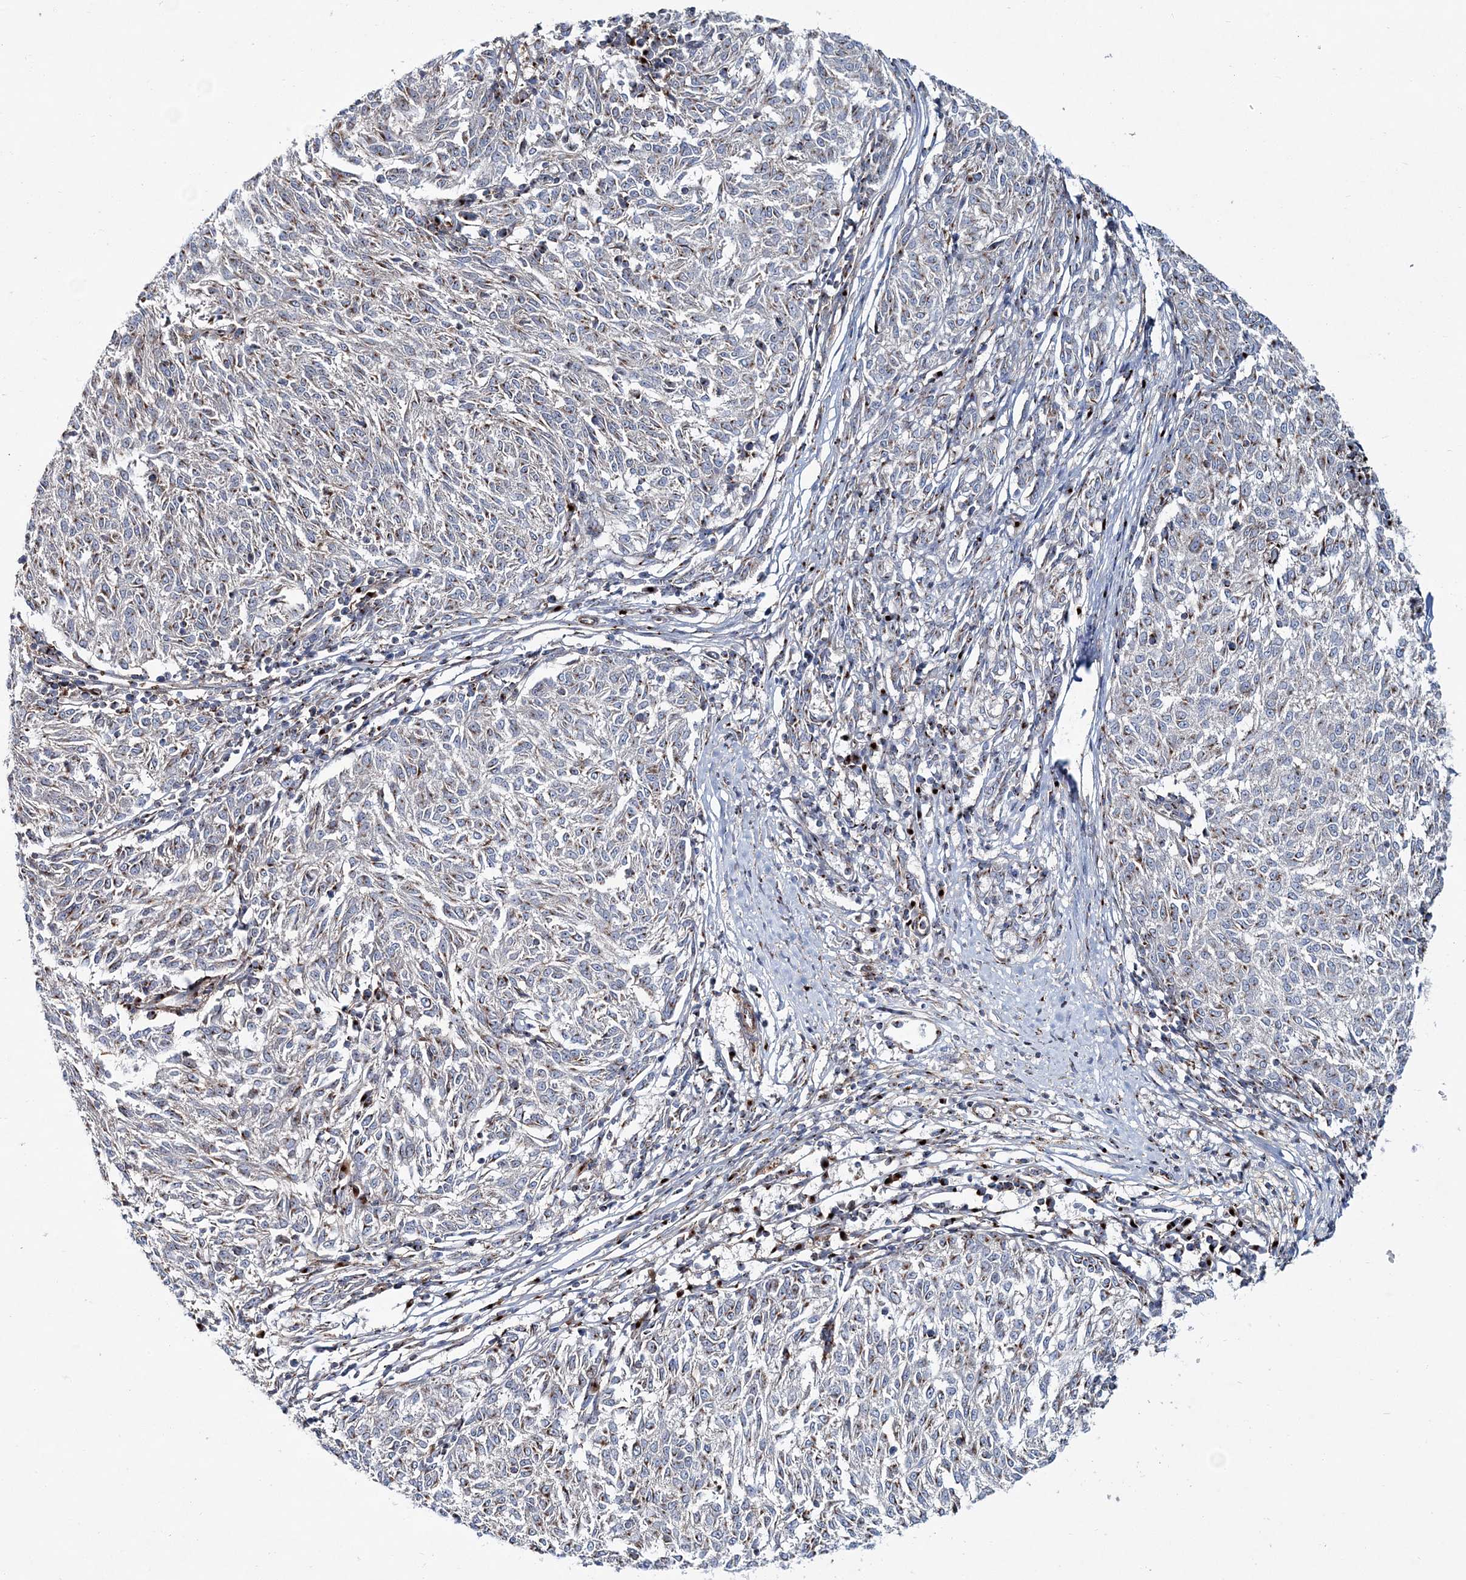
{"staining": {"intensity": "weak", "quantity": "25%-75%", "location": "cytoplasmic/membranous"}, "tissue": "melanoma", "cell_type": "Tumor cells", "image_type": "cancer", "snomed": [{"axis": "morphology", "description": "Malignant melanoma, NOS"}, {"axis": "topography", "description": "Skin"}], "caption": "DAB (3,3'-diaminobenzidine) immunohistochemical staining of malignant melanoma demonstrates weak cytoplasmic/membranous protein positivity in approximately 25%-75% of tumor cells.", "gene": "MAN1A2", "patient": {"sex": "female", "age": 72}}